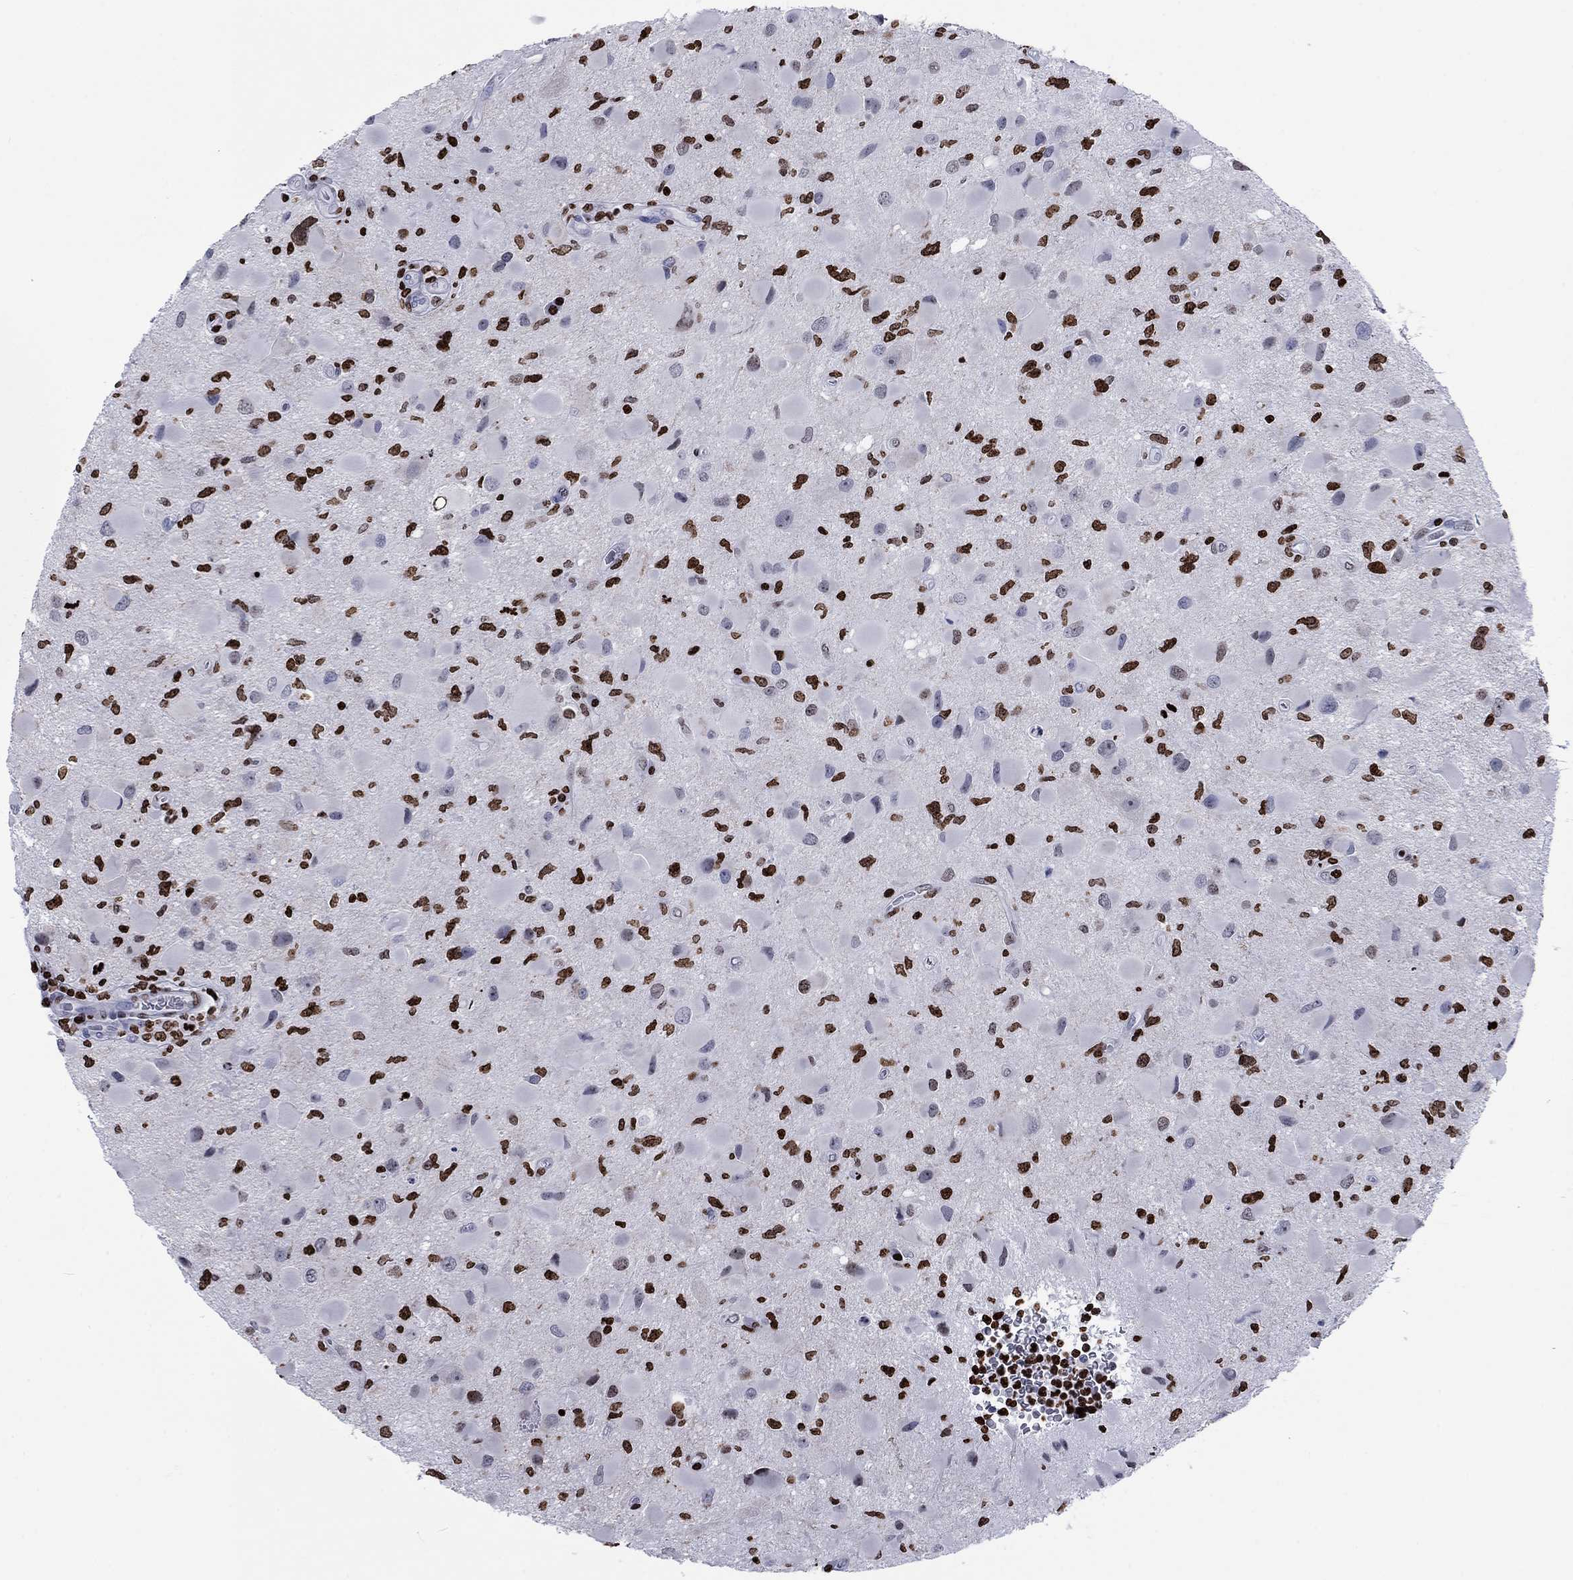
{"staining": {"intensity": "strong", "quantity": ">75%", "location": "nuclear"}, "tissue": "glioma", "cell_type": "Tumor cells", "image_type": "cancer", "snomed": [{"axis": "morphology", "description": "Glioma, malignant, Low grade"}, {"axis": "topography", "description": "Brain"}], "caption": "Immunohistochemical staining of low-grade glioma (malignant) exhibits high levels of strong nuclear protein positivity in about >75% of tumor cells. (DAB (3,3'-diaminobenzidine) = brown stain, brightfield microscopy at high magnification).", "gene": "H1-5", "patient": {"sex": "female", "age": 32}}